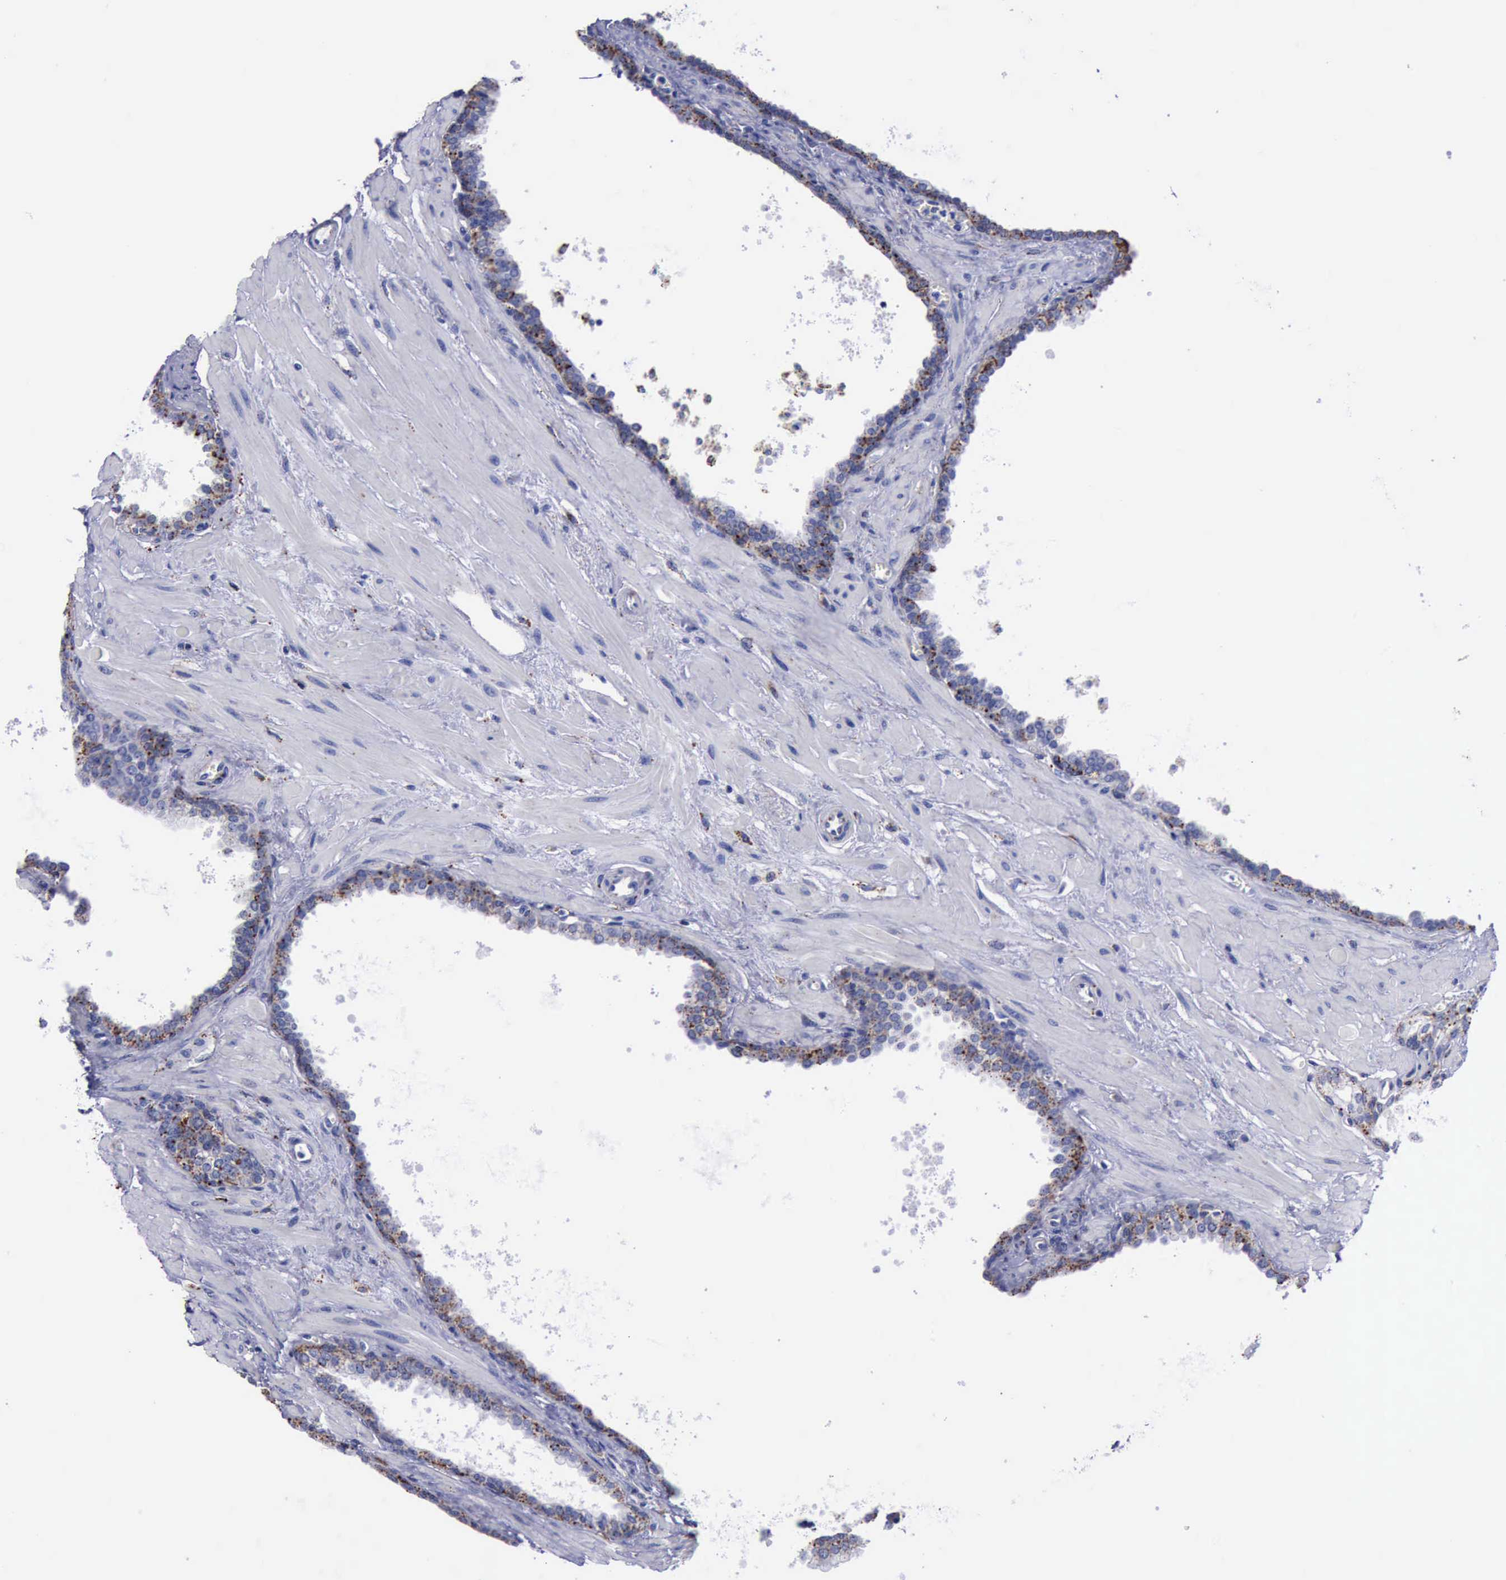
{"staining": {"intensity": "moderate", "quantity": ">75%", "location": "cytoplasmic/membranous"}, "tissue": "prostate", "cell_type": "Glandular cells", "image_type": "normal", "snomed": [{"axis": "morphology", "description": "Normal tissue, NOS"}, {"axis": "topography", "description": "Prostate"}], "caption": "Unremarkable prostate displays moderate cytoplasmic/membranous staining in approximately >75% of glandular cells, visualized by immunohistochemistry.", "gene": "CTSD", "patient": {"sex": "male", "age": 60}}